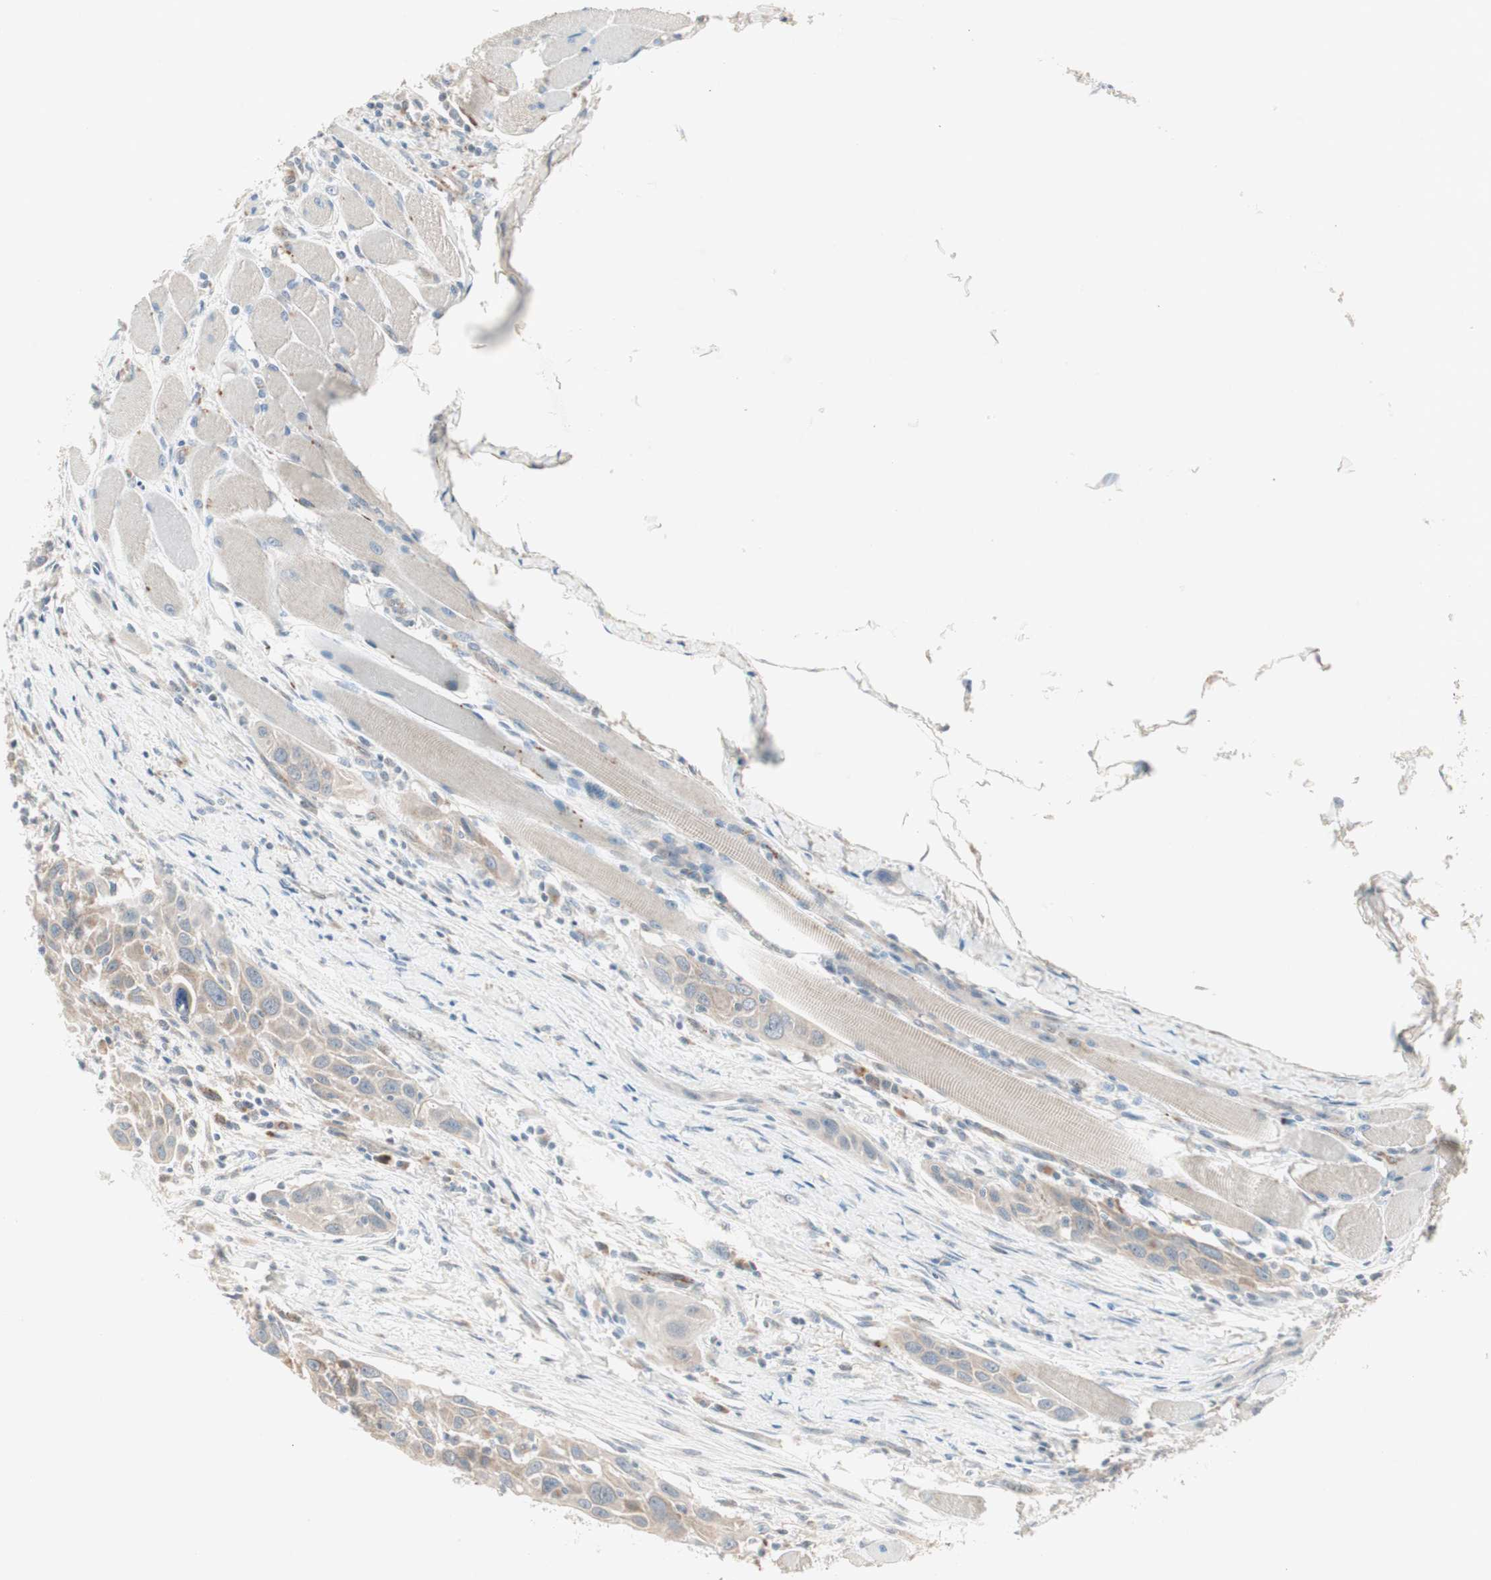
{"staining": {"intensity": "weak", "quantity": "25%-75%", "location": "cytoplasmic/membranous"}, "tissue": "head and neck cancer", "cell_type": "Tumor cells", "image_type": "cancer", "snomed": [{"axis": "morphology", "description": "Squamous cell carcinoma, NOS"}, {"axis": "topography", "description": "Oral tissue"}, {"axis": "topography", "description": "Head-Neck"}], "caption": "An image showing weak cytoplasmic/membranous expression in about 25%-75% of tumor cells in squamous cell carcinoma (head and neck), as visualized by brown immunohistochemical staining.", "gene": "FGFR4", "patient": {"sex": "female", "age": 50}}